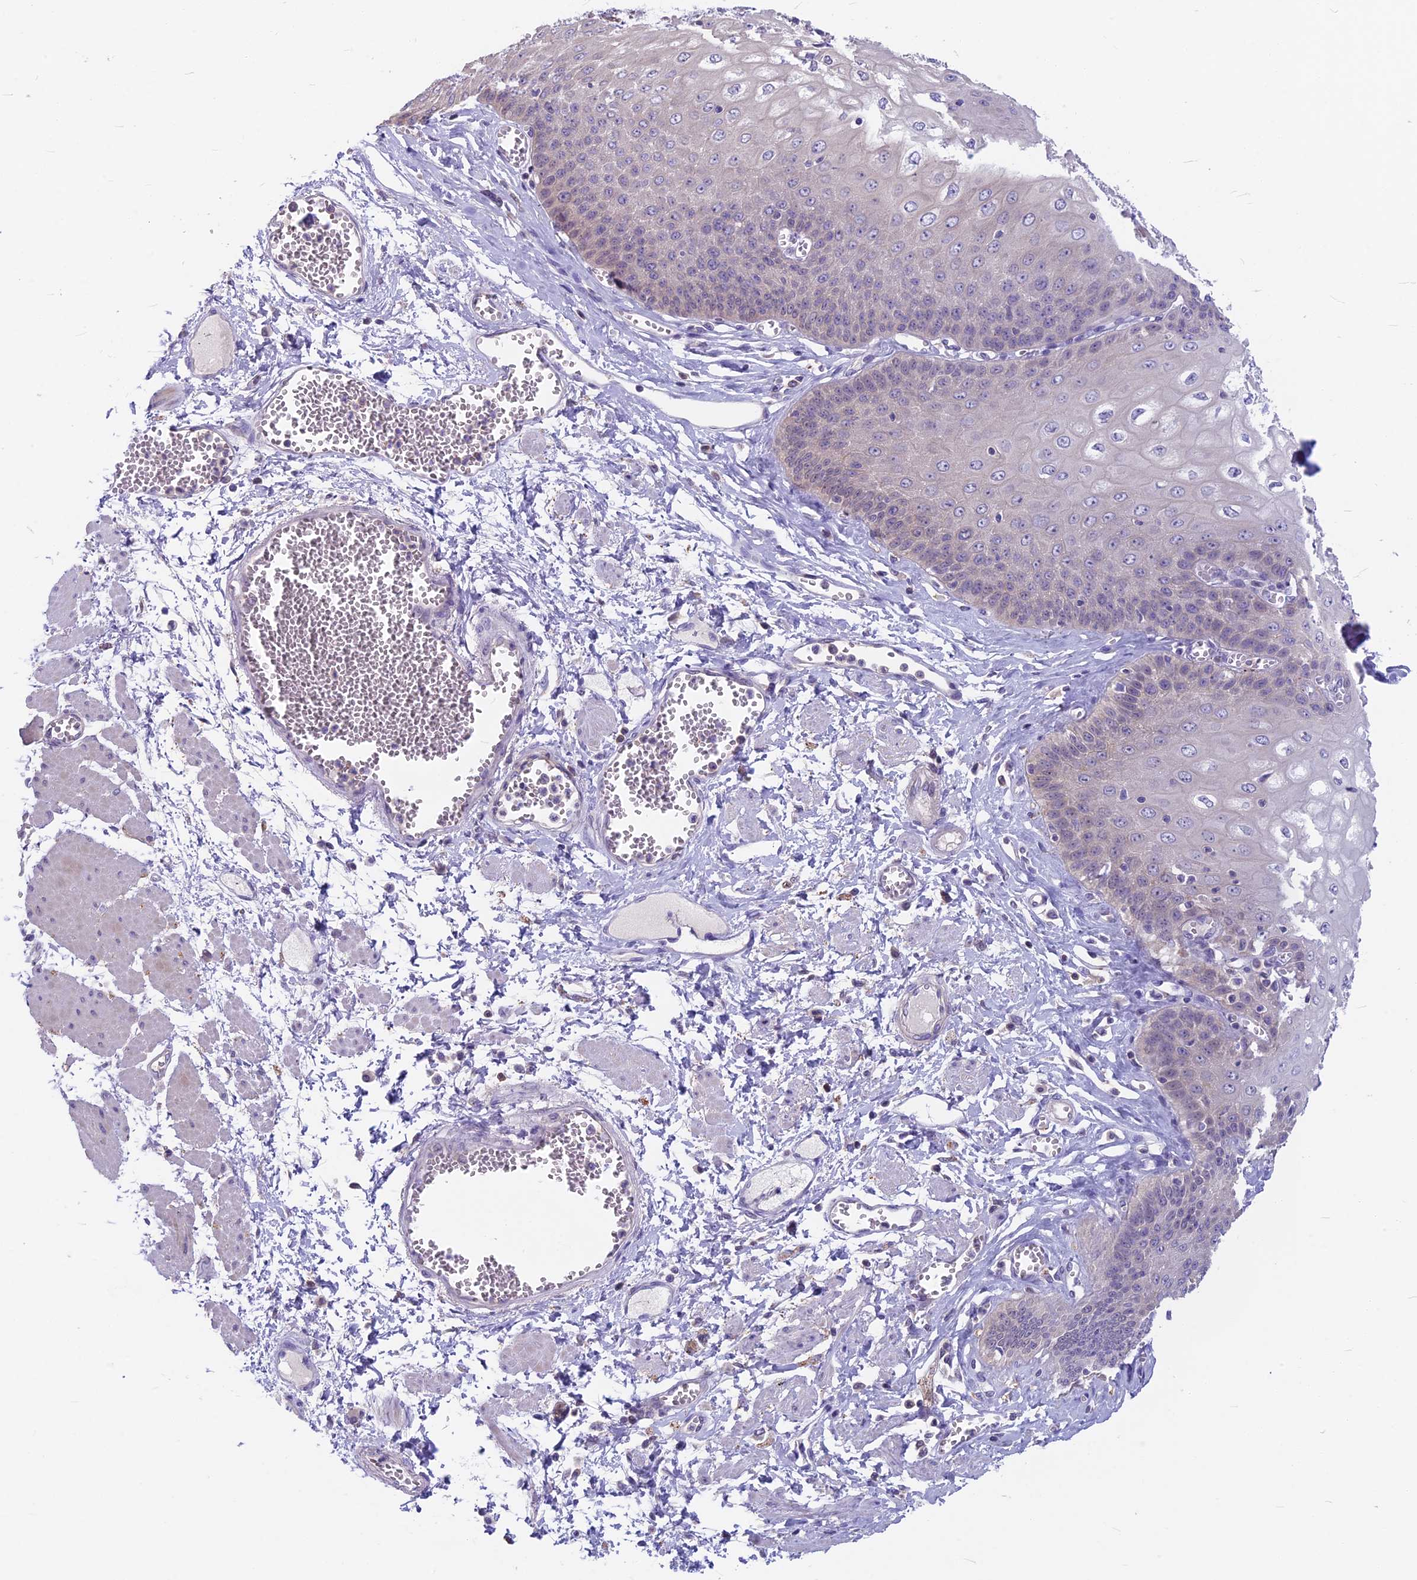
{"staining": {"intensity": "negative", "quantity": "none", "location": "none"}, "tissue": "esophagus", "cell_type": "Squamous epithelial cells", "image_type": "normal", "snomed": [{"axis": "morphology", "description": "Normal tissue, NOS"}, {"axis": "topography", "description": "Esophagus"}], "caption": "Image shows no protein expression in squamous epithelial cells of unremarkable esophagus. Brightfield microscopy of immunohistochemistry stained with DAB (3,3'-diaminobenzidine) (brown) and hematoxylin (blue), captured at high magnification.", "gene": "SNAP91", "patient": {"sex": "male", "age": 60}}